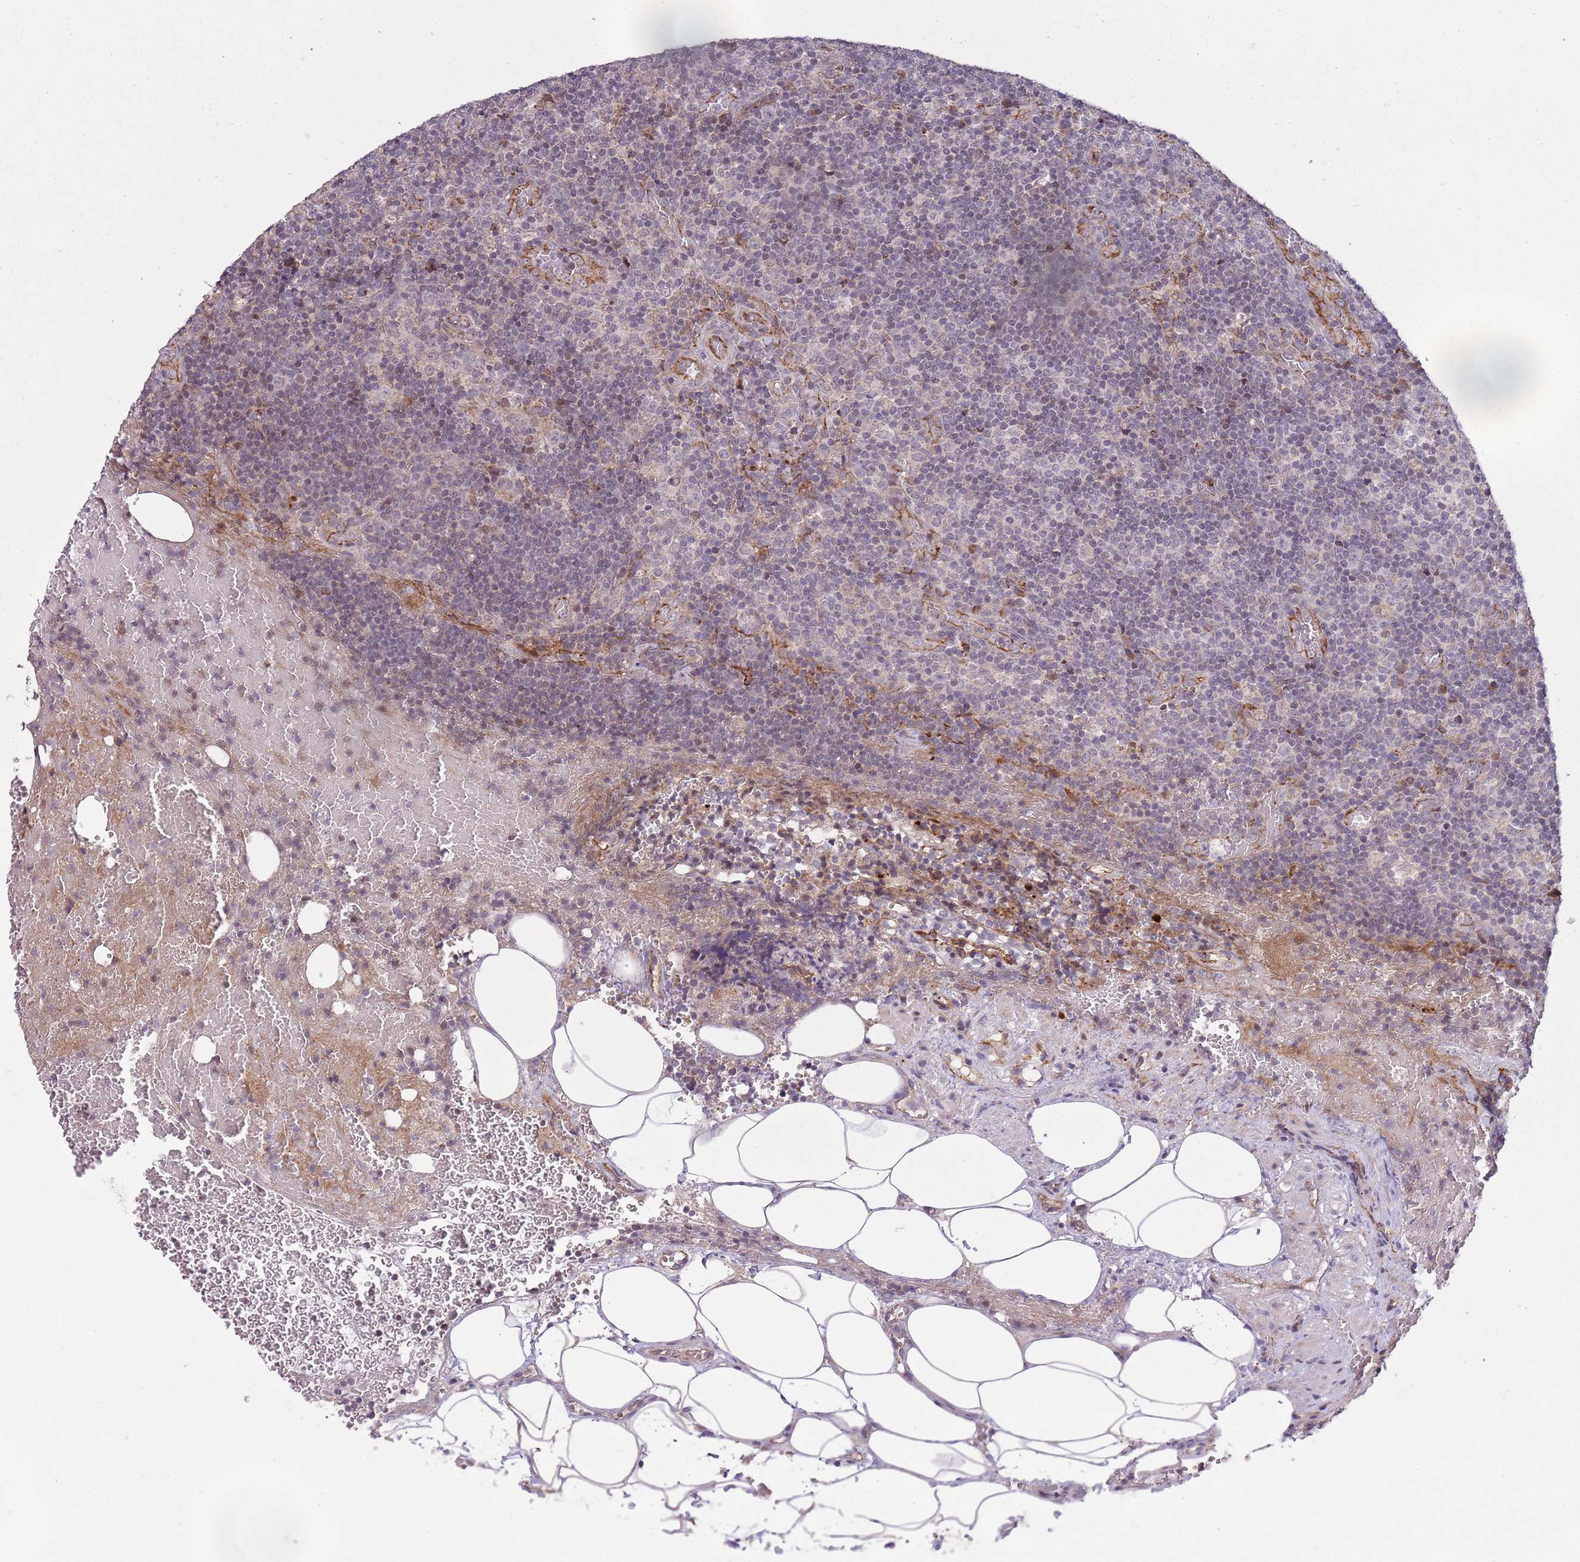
{"staining": {"intensity": "weak", "quantity": "<25%", "location": "nuclear"}, "tissue": "lymph node", "cell_type": "Germinal center cells", "image_type": "normal", "snomed": [{"axis": "morphology", "description": "Normal tissue, NOS"}, {"axis": "topography", "description": "Lymph node"}], "caption": "Immunohistochemistry photomicrograph of unremarkable lymph node: human lymph node stained with DAB reveals no significant protein staining in germinal center cells. (DAB (3,3'-diaminobenzidine) immunohistochemistry (IHC) with hematoxylin counter stain).", "gene": "DPP10", "patient": {"sex": "male", "age": 58}}